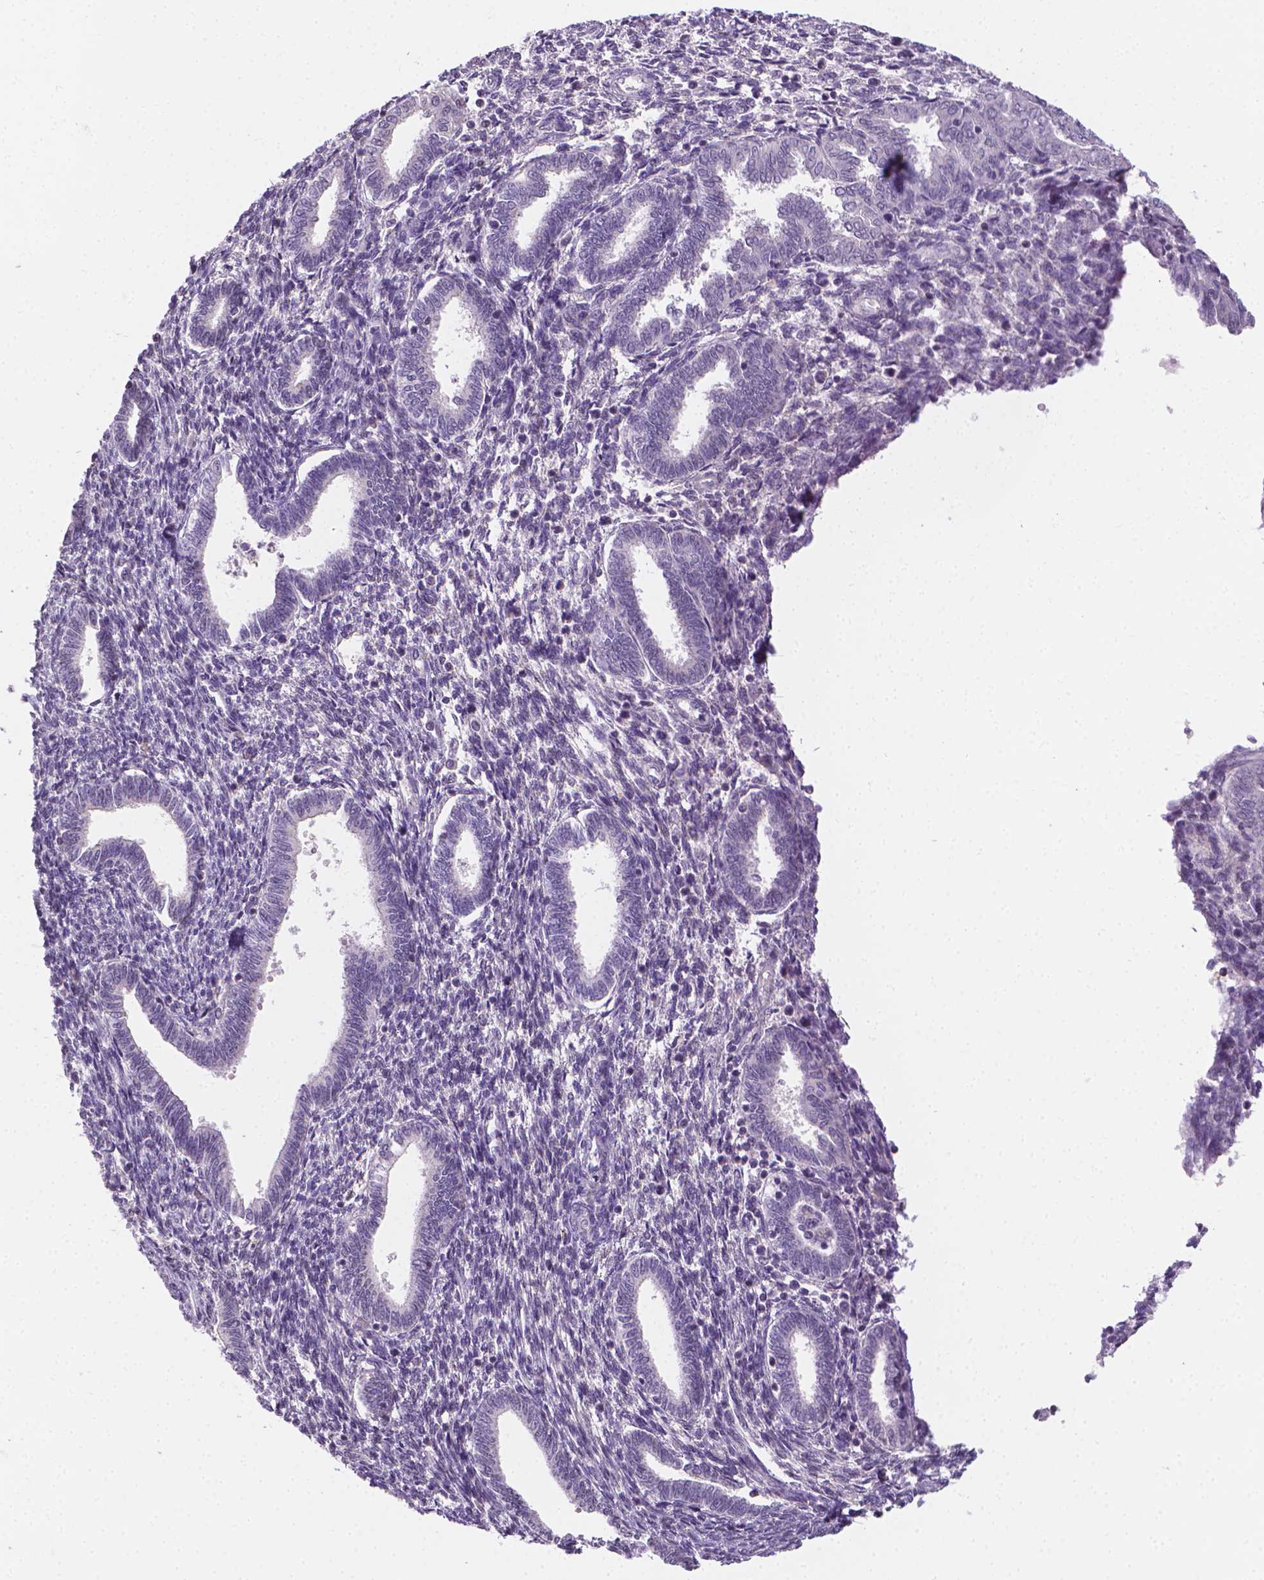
{"staining": {"intensity": "negative", "quantity": "none", "location": "none"}, "tissue": "endometrium", "cell_type": "Cells in endometrial stroma", "image_type": "normal", "snomed": [{"axis": "morphology", "description": "Normal tissue, NOS"}, {"axis": "topography", "description": "Endometrium"}], "caption": "Immunohistochemical staining of benign endometrium demonstrates no significant staining in cells in endometrial stroma.", "gene": "NCAN", "patient": {"sex": "female", "age": 42}}